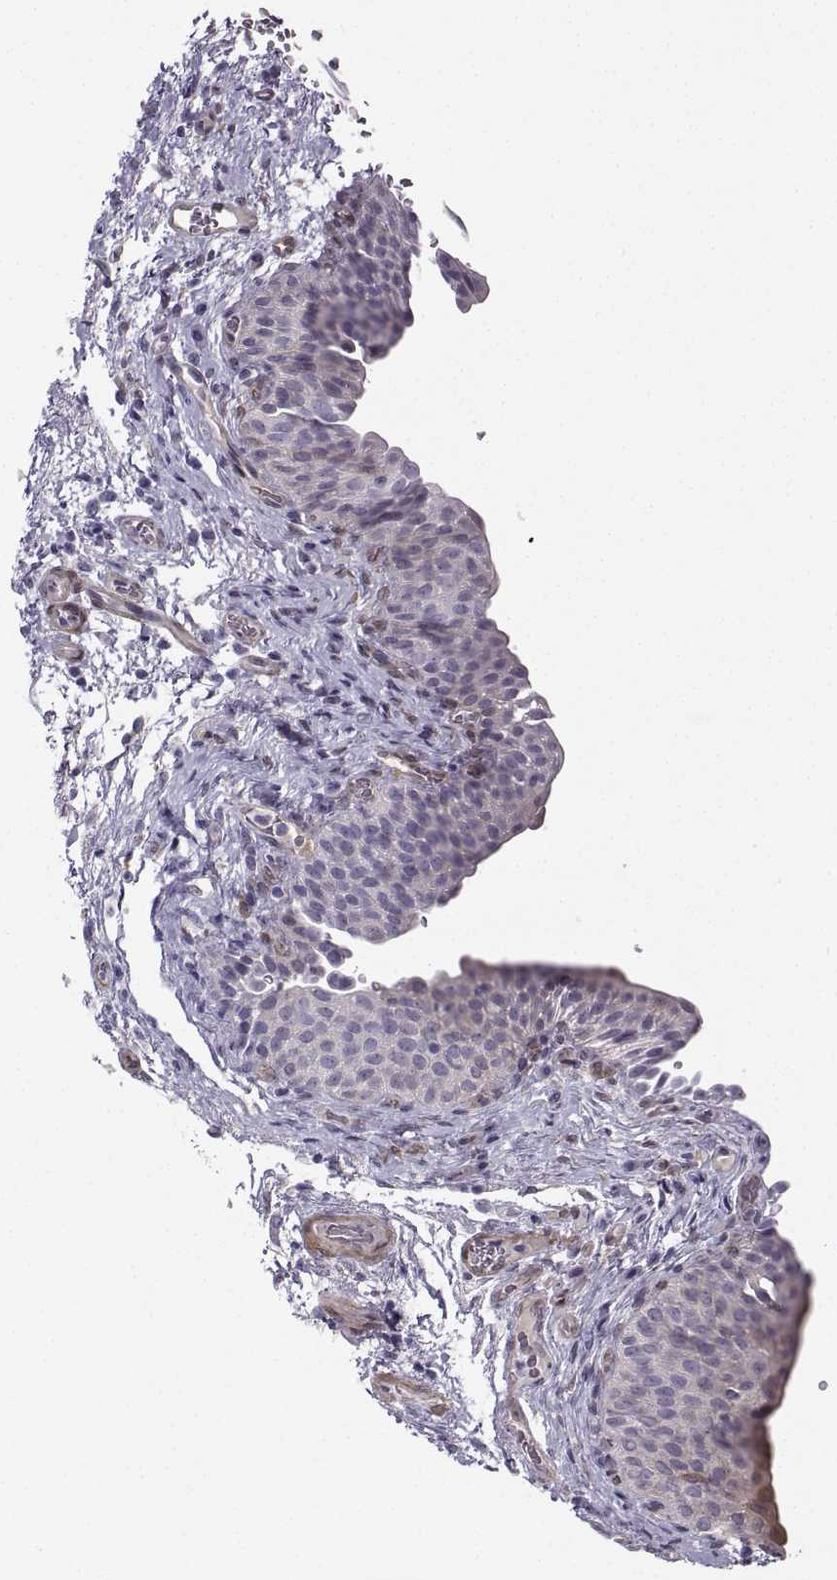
{"staining": {"intensity": "strong", "quantity": "<25%", "location": "cytoplasmic/membranous"}, "tissue": "urinary bladder", "cell_type": "Urothelial cells", "image_type": "normal", "snomed": [{"axis": "morphology", "description": "Normal tissue, NOS"}, {"axis": "topography", "description": "Urinary bladder"}], "caption": "Unremarkable urinary bladder exhibits strong cytoplasmic/membranous staining in about <25% of urothelial cells, visualized by immunohistochemistry. (IHC, brightfield microscopy, high magnification).", "gene": "NQO1", "patient": {"sex": "male", "age": 66}}